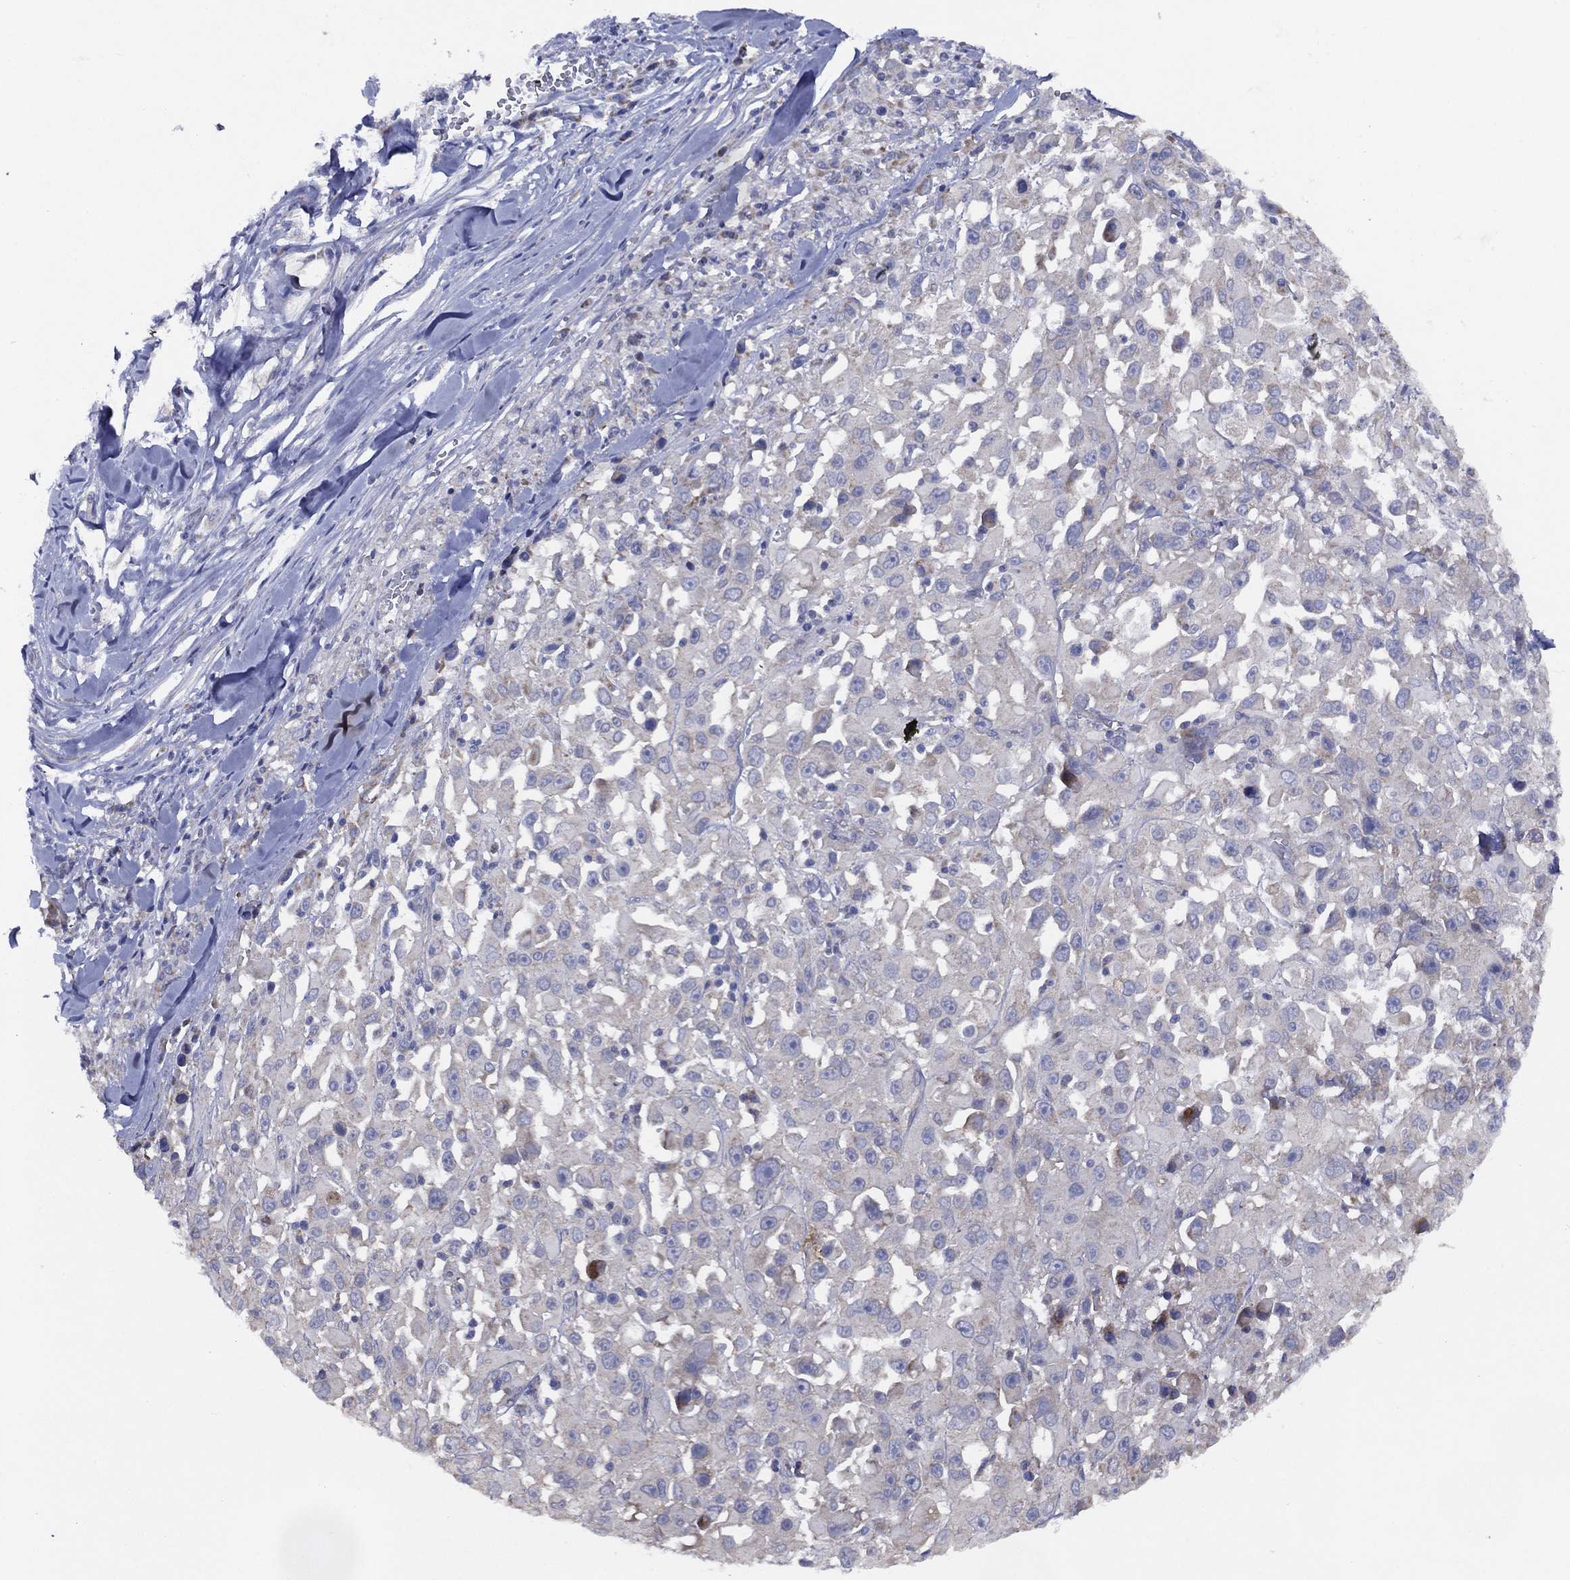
{"staining": {"intensity": "negative", "quantity": "none", "location": "none"}, "tissue": "melanoma", "cell_type": "Tumor cells", "image_type": "cancer", "snomed": [{"axis": "morphology", "description": "Malignant melanoma, Metastatic site"}, {"axis": "topography", "description": "Lymph node"}], "caption": "Micrograph shows no protein positivity in tumor cells of melanoma tissue.", "gene": "ZNF223", "patient": {"sex": "male", "age": 50}}